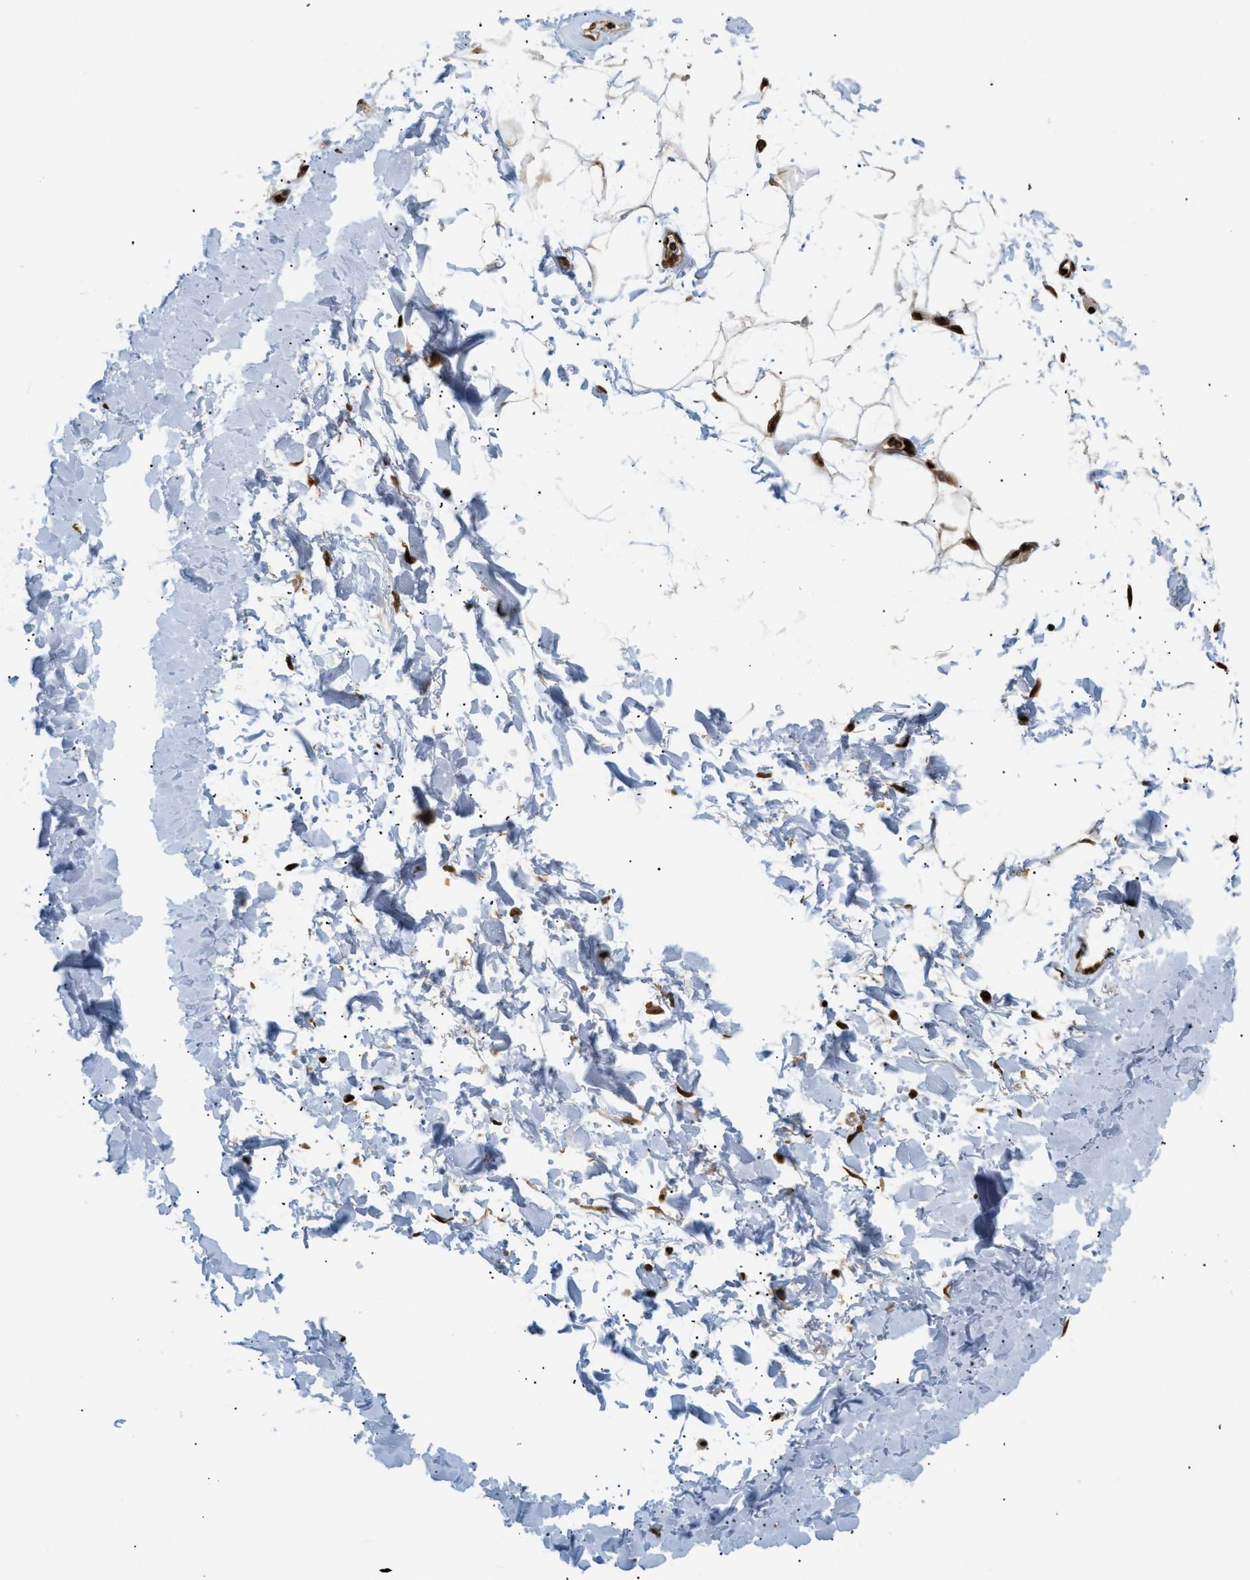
{"staining": {"intensity": "strong", "quantity": ">75%", "location": "cytoplasmic/membranous,nuclear"}, "tissue": "adipose tissue", "cell_type": "Adipocytes", "image_type": "normal", "snomed": [{"axis": "morphology", "description": "Normal tissue, NOS"}, {"axis": "topography", "description": "Soft tissue"}], "caption": "Immunohistochemistry (DAB) staining of unremarkable human adipose tissue reveals strong cytoplasmic/membranous,nuclear protein expression in about >75% of adipocytes. The staining is performed using DAB (3,3'-diaminobenzidine) brown chromogen to label protein expression. The nuclei are counter-stained blue using hematoxylin.", "gene": "RBM5", "patient": {"sex": "male", "age": 72}}